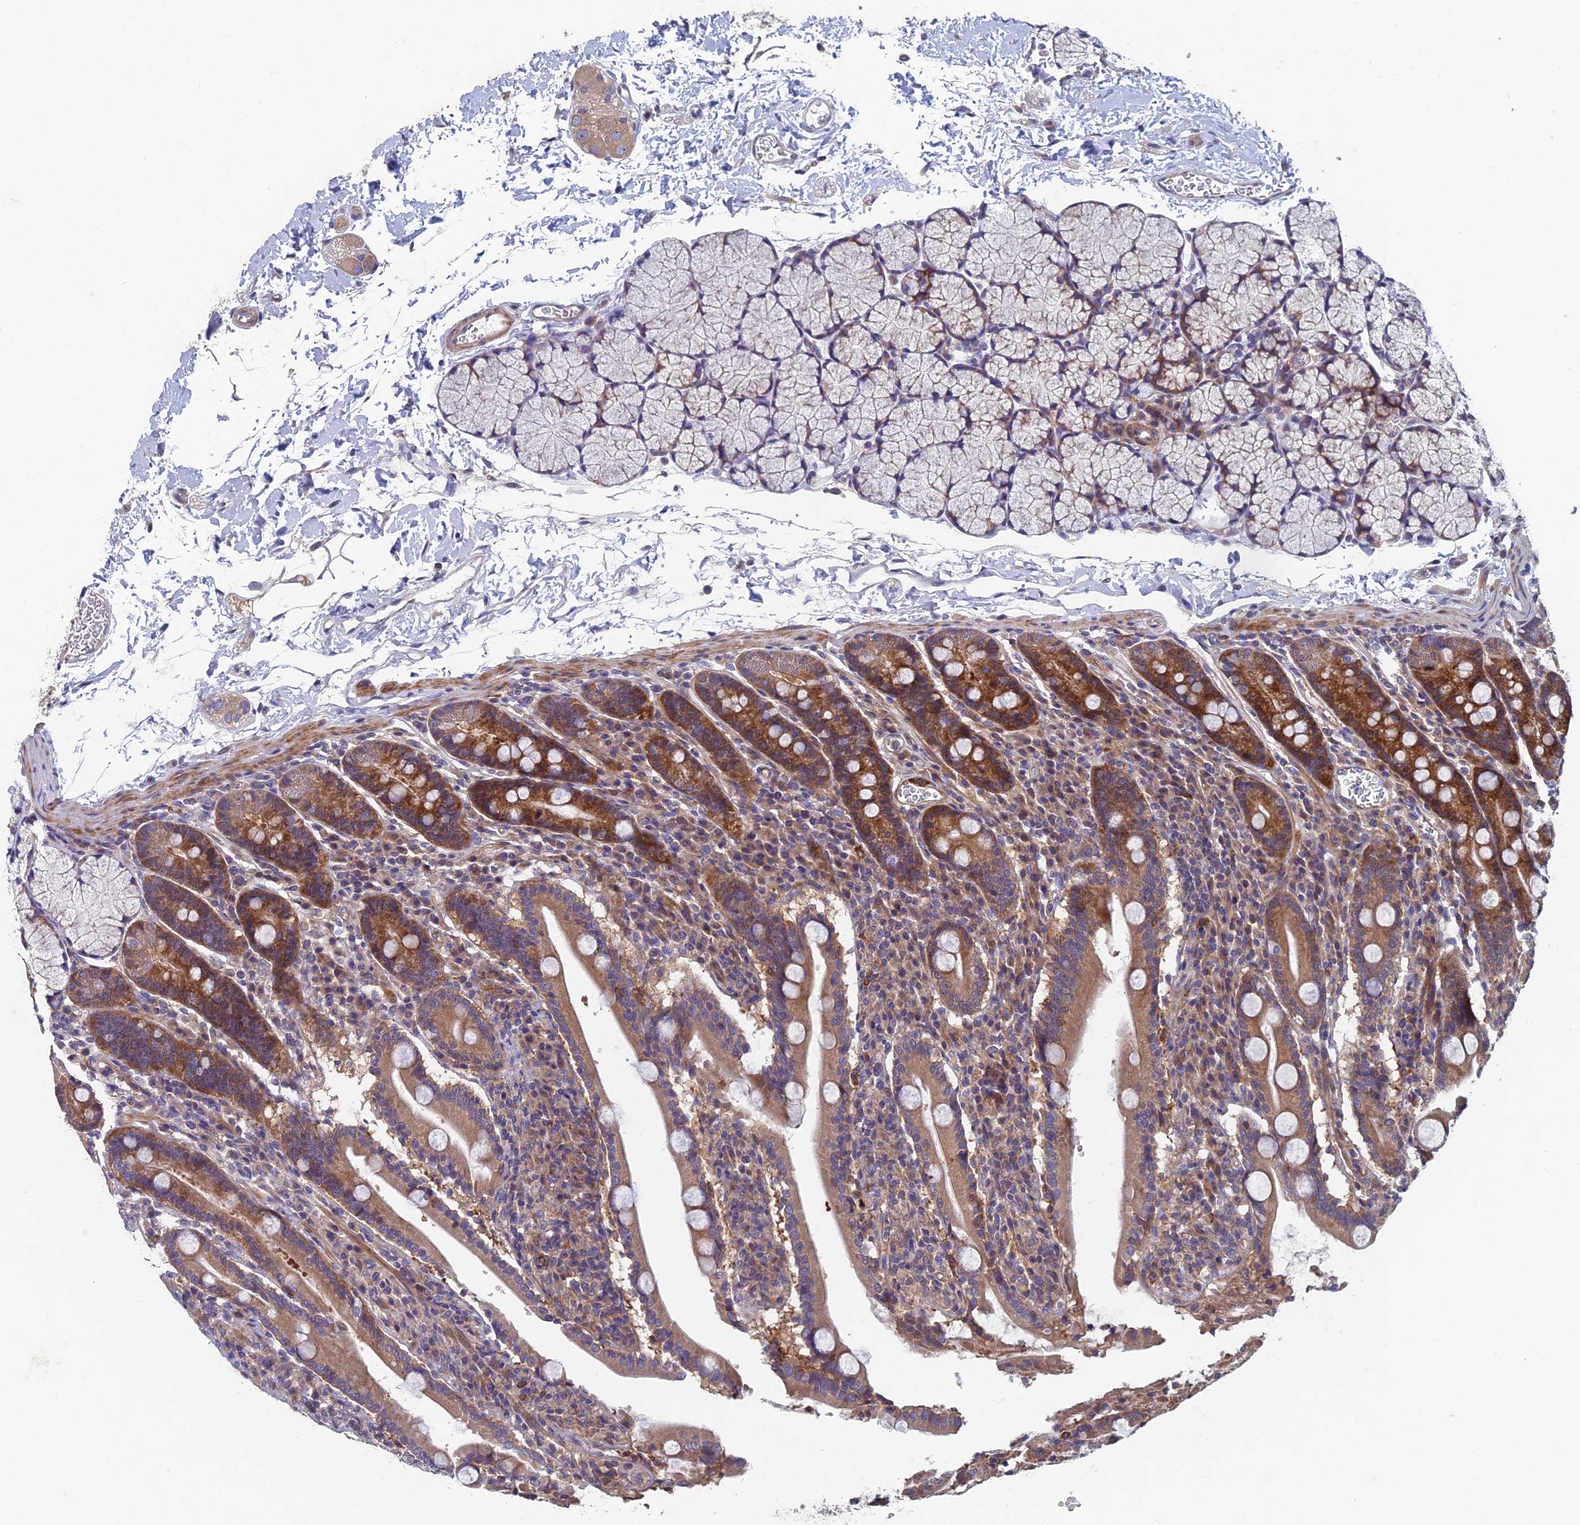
{"staining": {"intensity": "moderate", "quantity": ">75%", "location": "cytoplasmic/membranous"}, "tissue": "duodenum", "cell_type": "Glandular cells", "image_type": "normal", "snomed": [{"axis": "morphology", "description": "Normal tissue, NOS"}, {"axis": "topography", "description": "Duodenum"}], "caption": "Glandular cells demonstrate medium levels of moderate cytoplasmic/membranous positivity in about >75% of cells in normal human duodenum. (Stains: DAB in brown, nuclei in blue, Microscopy: brightfield microscopy at high magnification).", "gene": "NCAPG", "patient": {"sex": "male", "age": 35}}